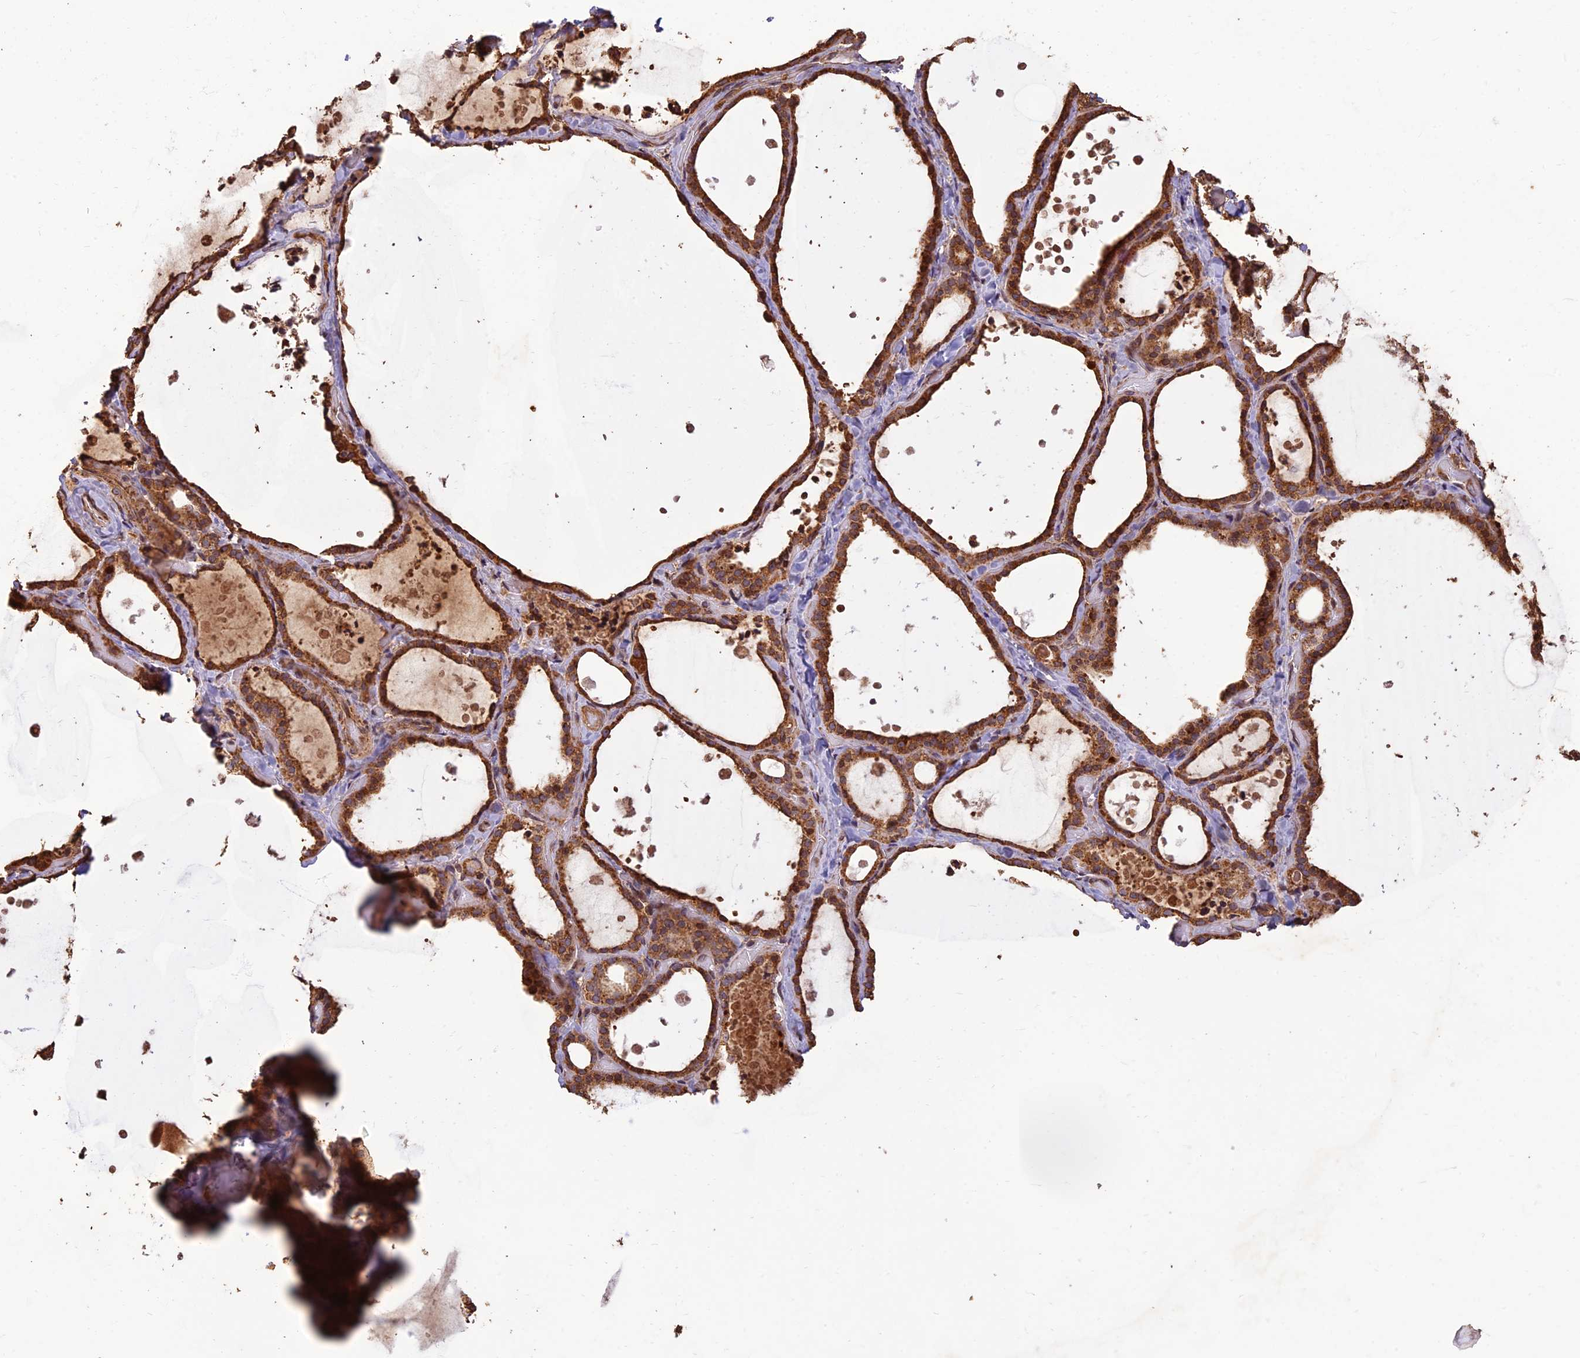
{"staining": {"intensity": "strong", "quantity": ">75%", "location": "cytoplasmic/membranous"}, "tissue": "thyroid gland", "cell_type": "Glandular cells", "image_type": "normal", "snomed": [{"axis": "morphology", "description": "Normal tissue, NOS"}, {"axis": "topography", "description": "Thyroid gland"}], "caption": "Protein staining demonstrates strong cytoplasmic/membranous positivity in approximately >75% of glandular cells in benign thyroid gland. (Brightfield microscopy of DAB IHC at high magnification).", "gene": "CORO1C", "patient": {"sex": "female", "age": 44}}